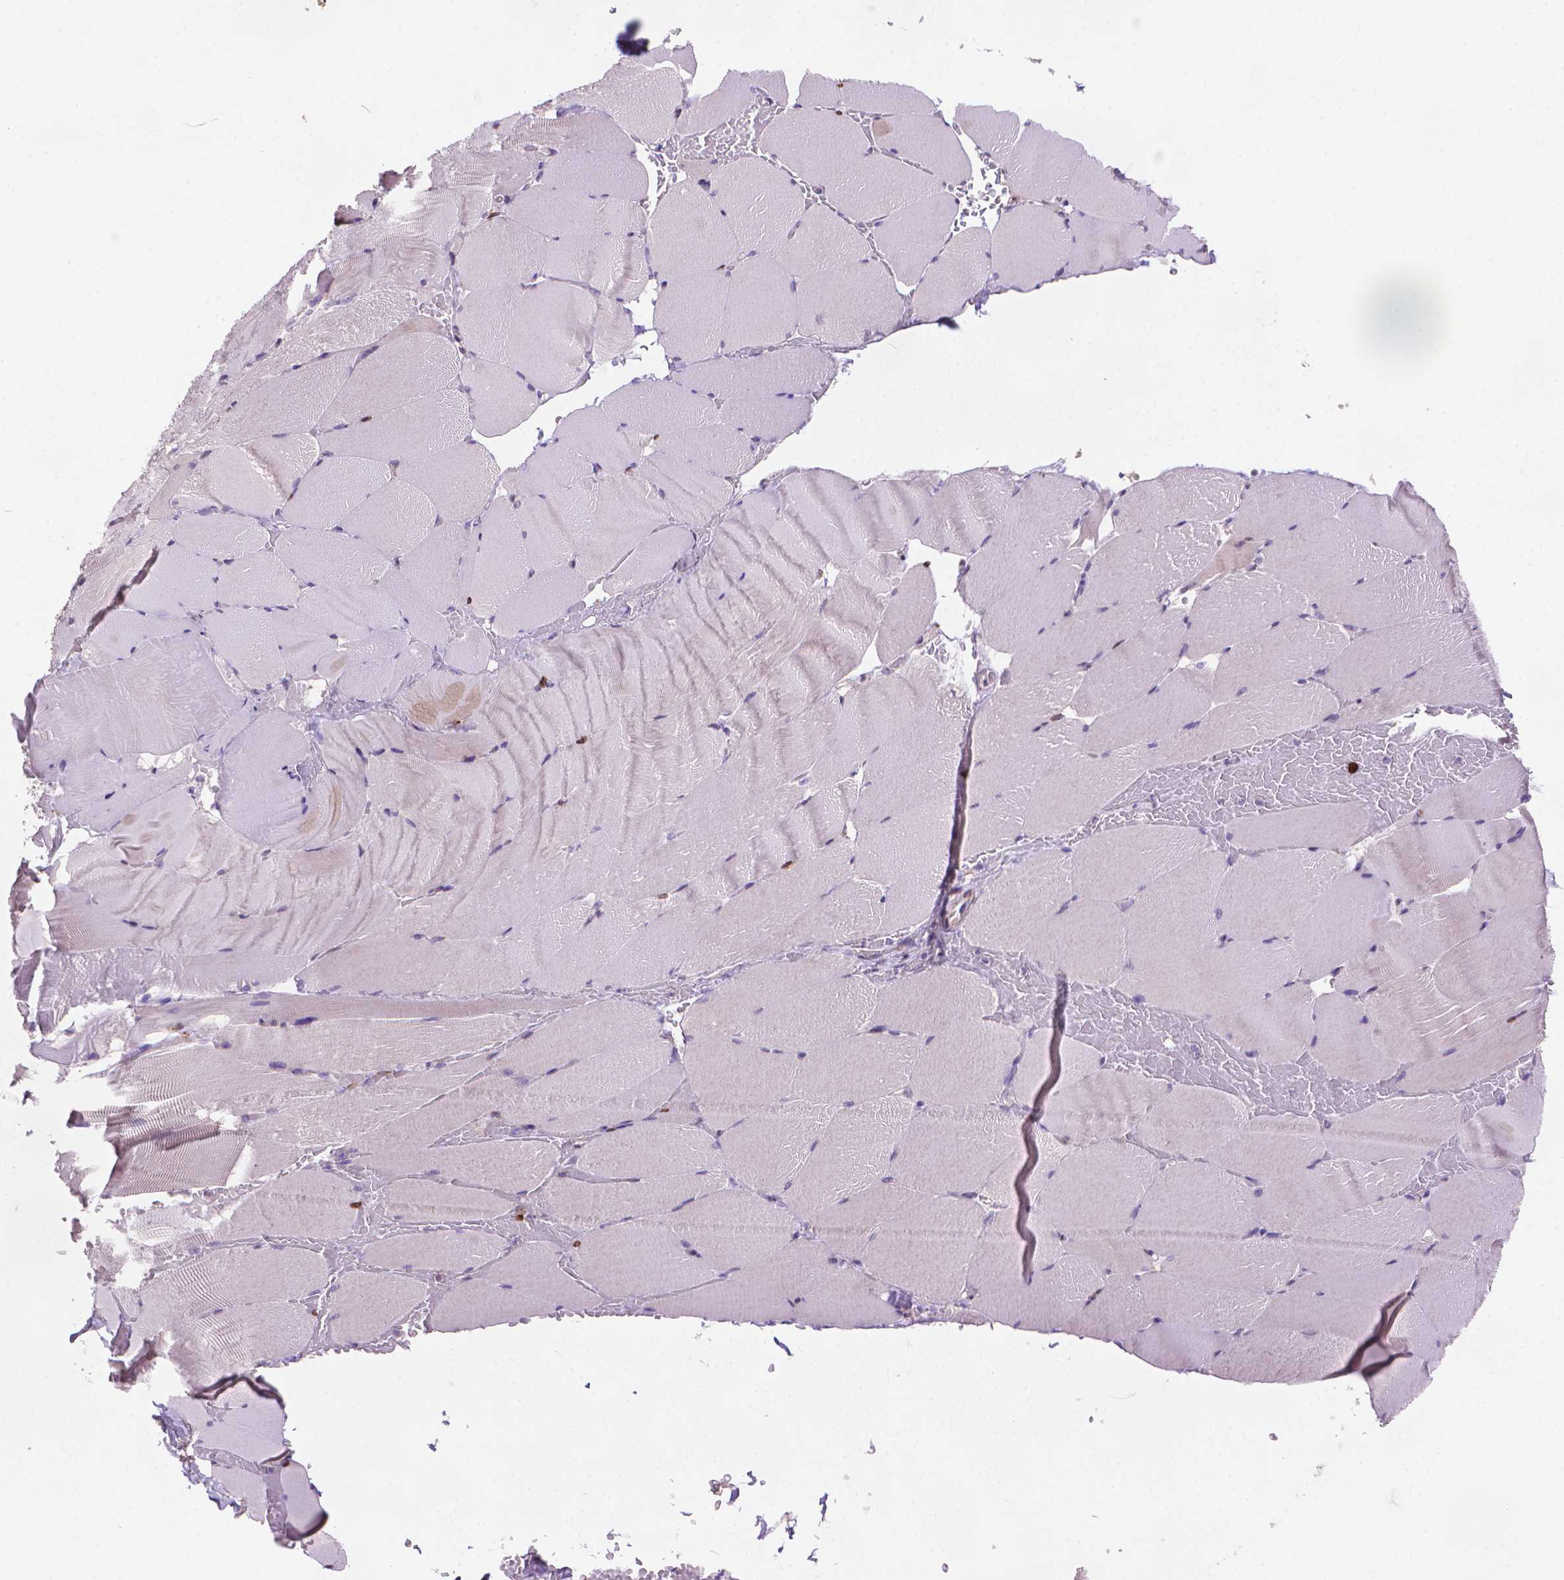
{"staining": {"intensity": "weak", "quantity": "<25%", "location": "cytoplasmic/membranous"}, "tissue": "skeletal muscle", "cell_type": "Myocytes", "image_type": "normal", "snomed": [{"axis": "morphology", "description": "Normal tissue, NOS"}, {"axis": "topography", "description": "Skeletal muscle"}], "caption": "This is an IHC photomicrograph of benign human skeletal muscle. There is no staining in myocytes.", "gene": "BCL2", "patient": {"sex": "female", "age": 37}}